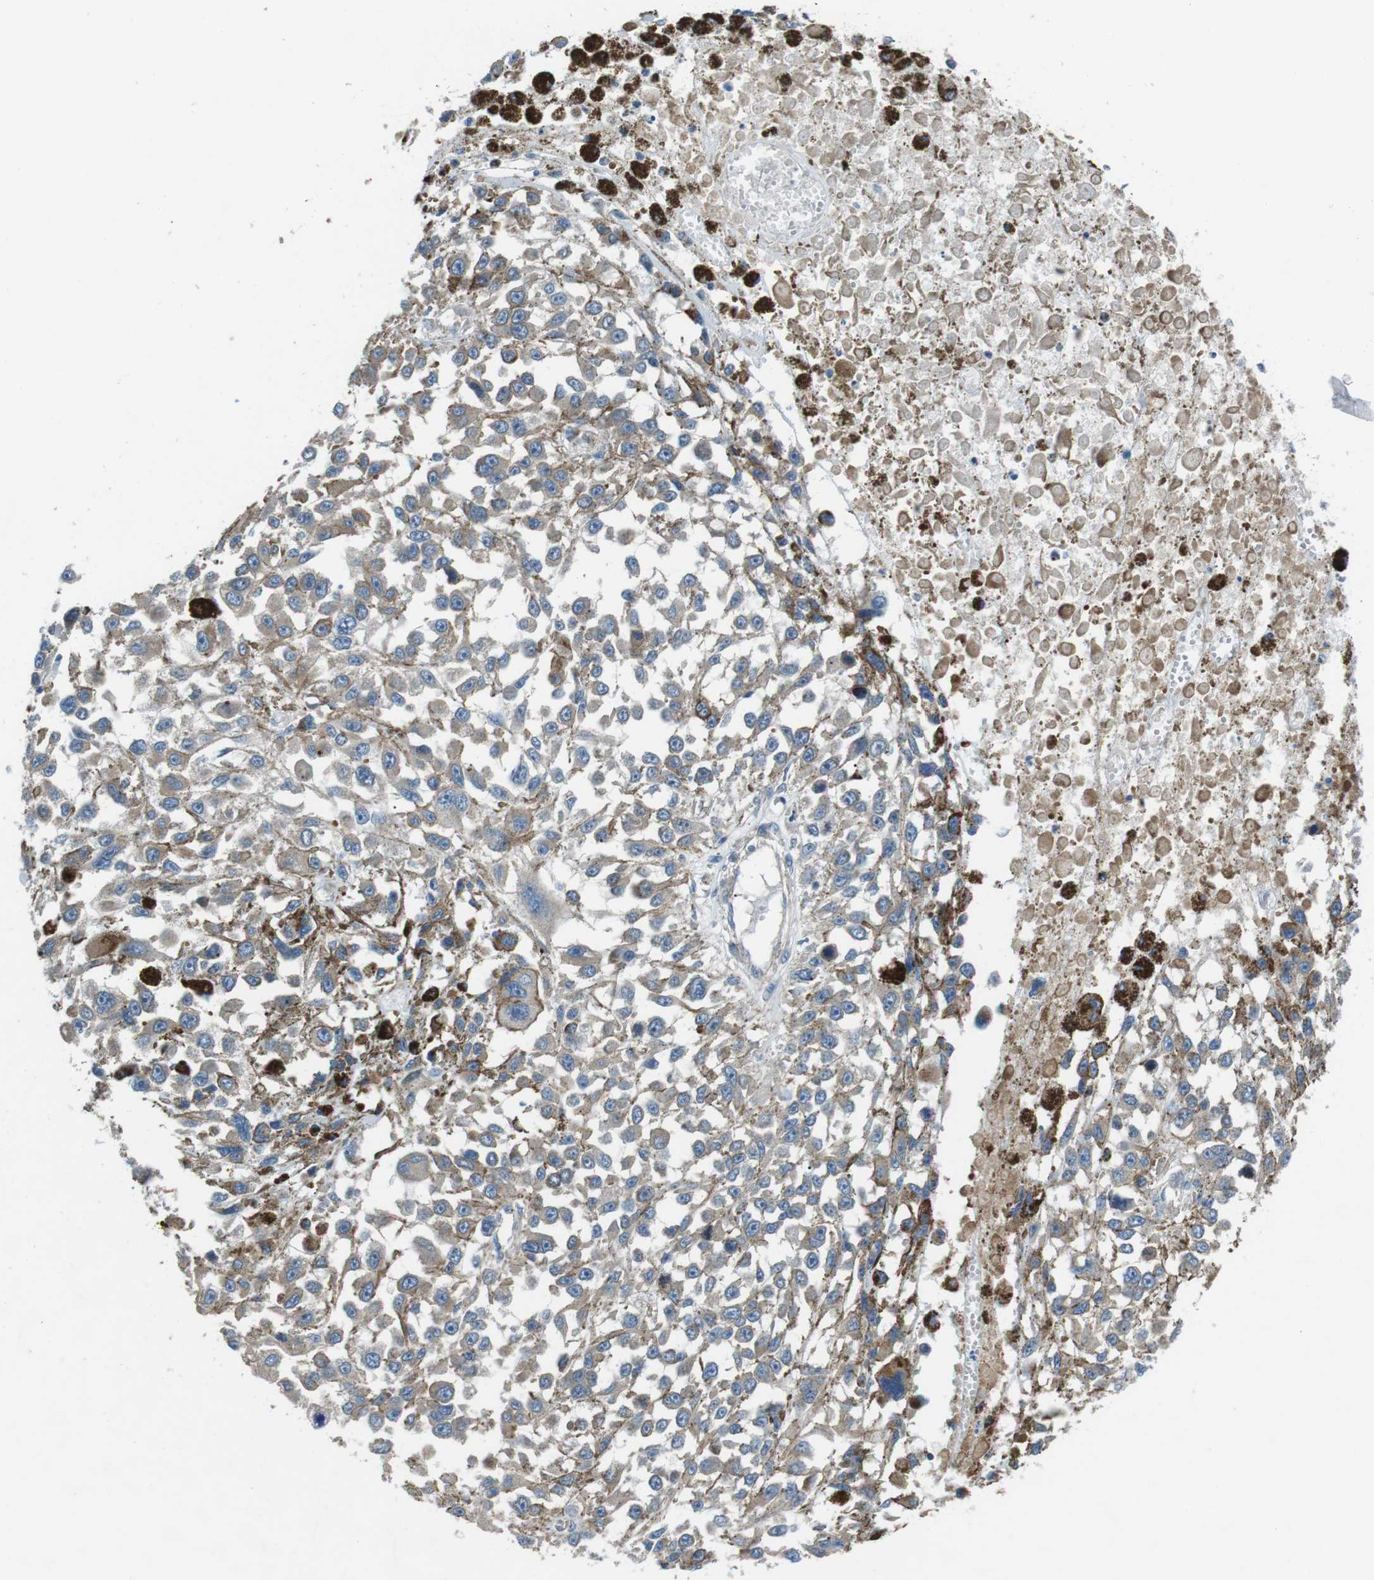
{"staining": {"intensity": "weak", "quantity": "25%-75%", "location": "cytoplasmic/membranous"}, "tissue": "melanoma", "cell_type": "Tumor cells", "image_type": "cancer", "snomed": [{"axis": "morphology", "description": "Malignant melanoma, Metastatic site"}, {"axis": "topography", "description": "Lymph node"}], "caption": "Immunohistochemistry of human melanoma shows low levels of weak cytoplasmic/membranous staining in approximately 25%-75% of tumor cells. The staining was performed using DAB, with brown indicating positive protein expression. Nuclei are stained blue with hematoxylin.", "gene": "FAM3B", "patient": {"sex": "male", "age": 59}}